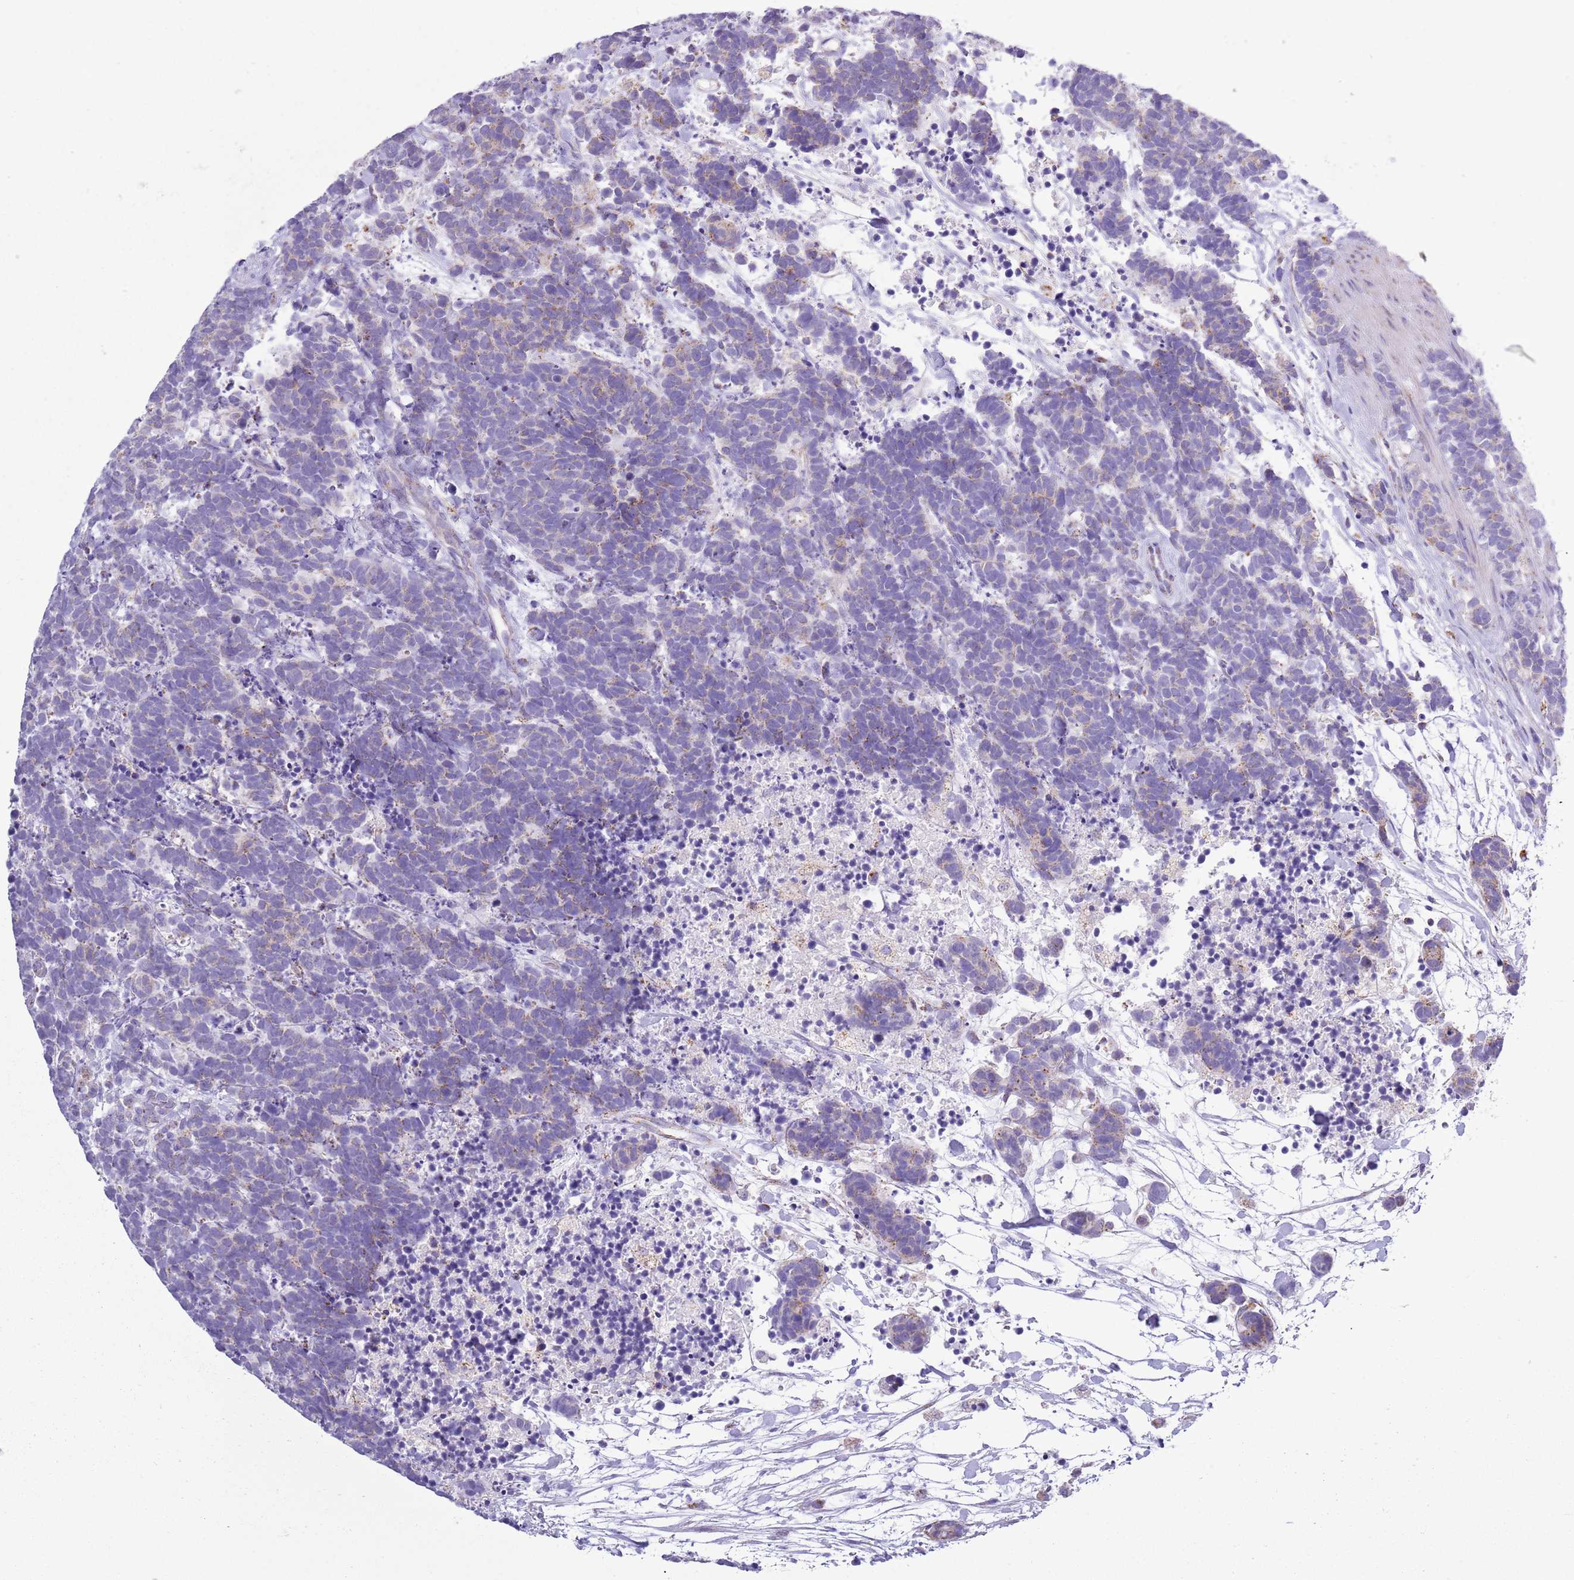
{"staining": {"intensity": "weak", "quantity": "<25%", "location": "cytoplasmic/membranous"}, "tissue": "carcinoid", "cell_type": "Tumor cells", "image_type": "cancer", "snomed": [{"axis": "morphology", "description": "Carcinoma, NOS"}, {"axis": "morphology", "description": "Carcinoid, malignant, NOS"}, {"axis": "topography", "description": "Prostate"}], "caption": "An IHC image of malignant carcinoid is shown. There is no staining in tumor cells of malignant carcinoid.", "gene": "ATP6V1B1", "patient": {"sex": "male", "age": 57}}